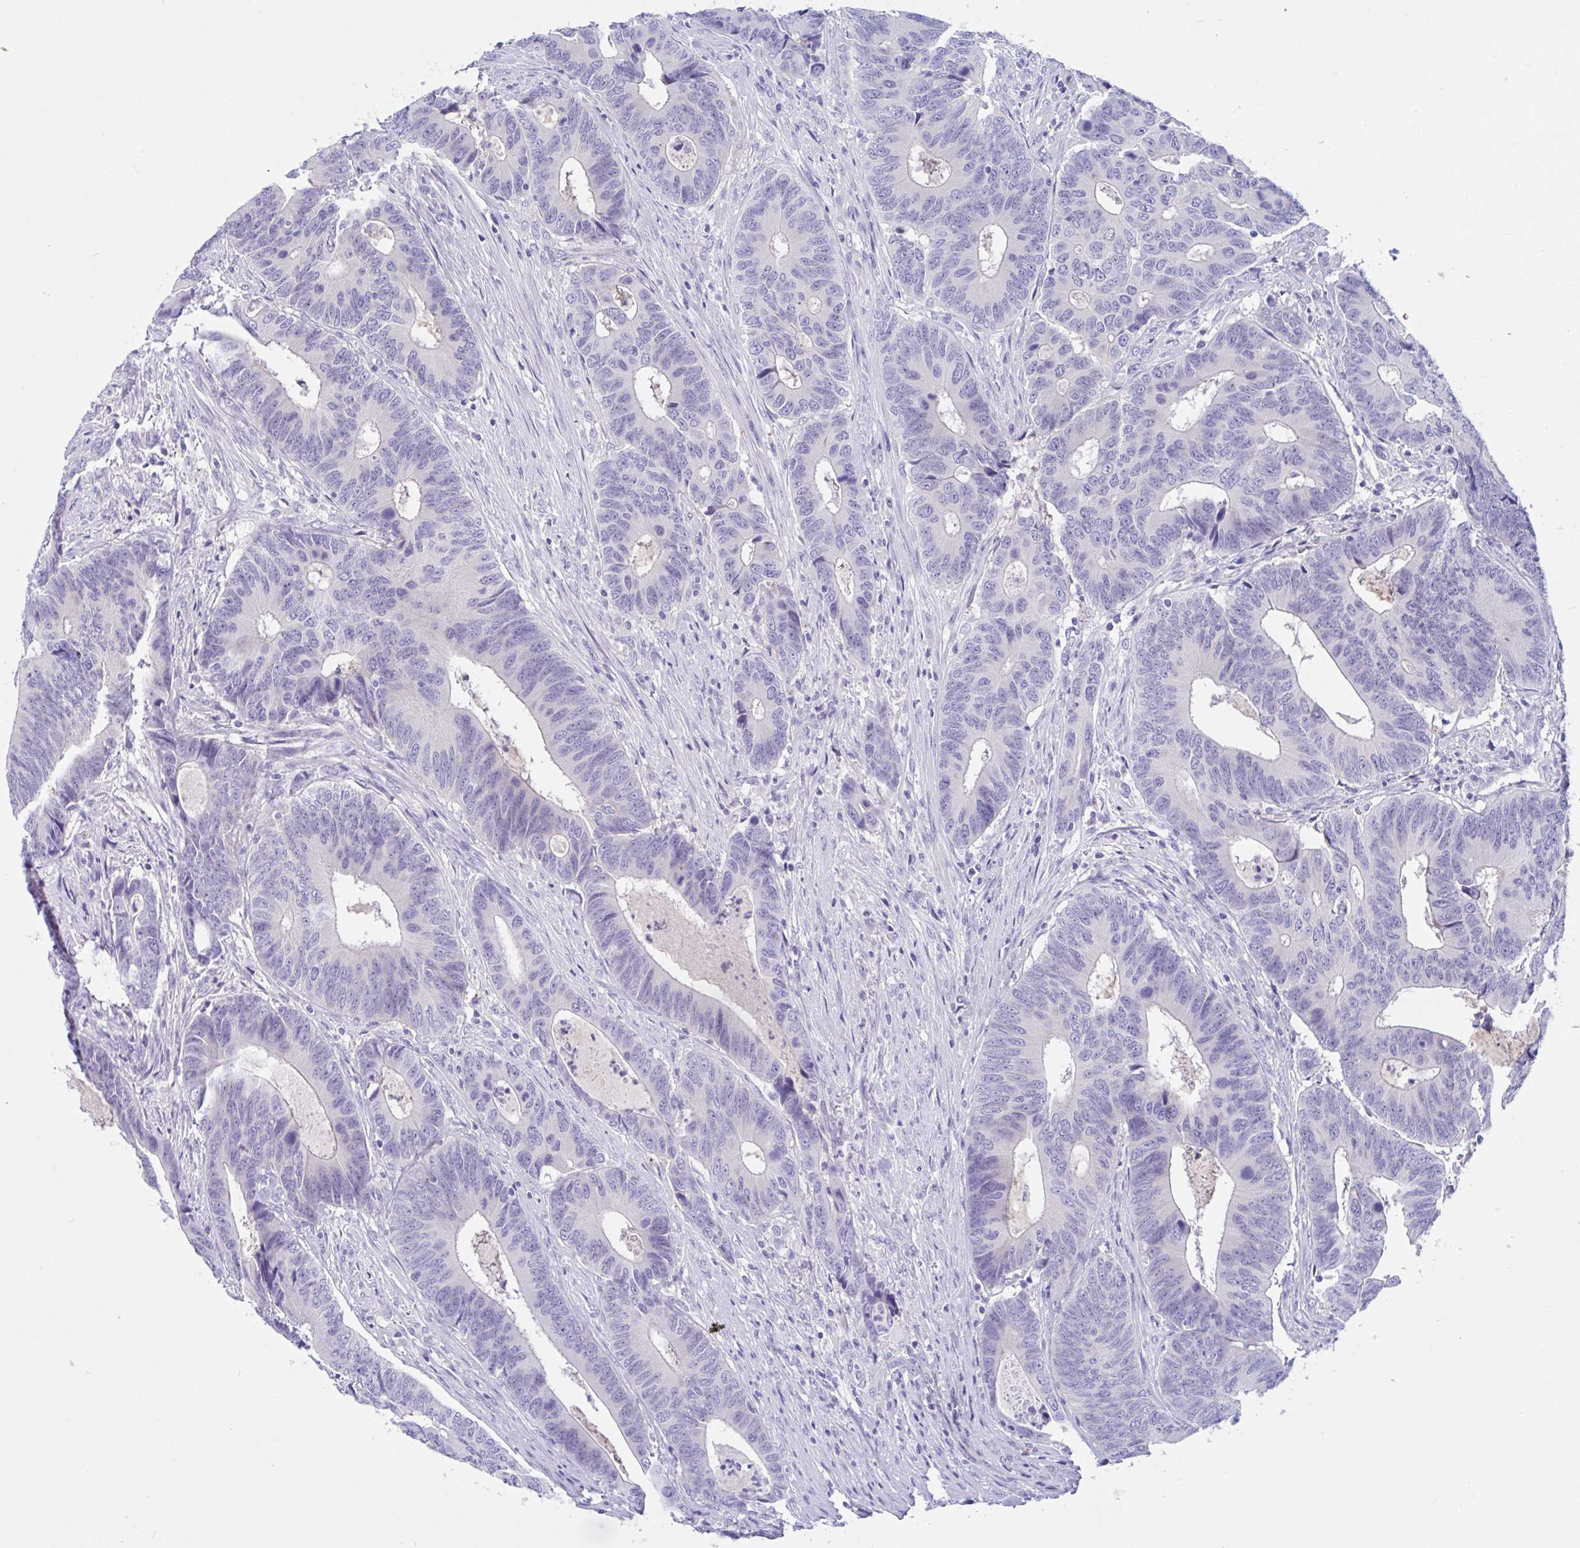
{"staining": {"intensity": "negative", "quantity": "none", "location": "none"}, "tissue": "colorectal cancer", "cell_type": "Tumor cells", "image_type": "cancer", "snomed": [{"axis": "morphology", "description": "Adenocarcinoma, NOS"}, {"axis": "topography", "description": "Colon"}], "caption": "Immunohistochemistry (IHC) of human colorectal adenocarcinoma demonstrates no staining in tumor cells.", "gene": "OR6N2", "patient": {"sex": "male", "age": 87}}